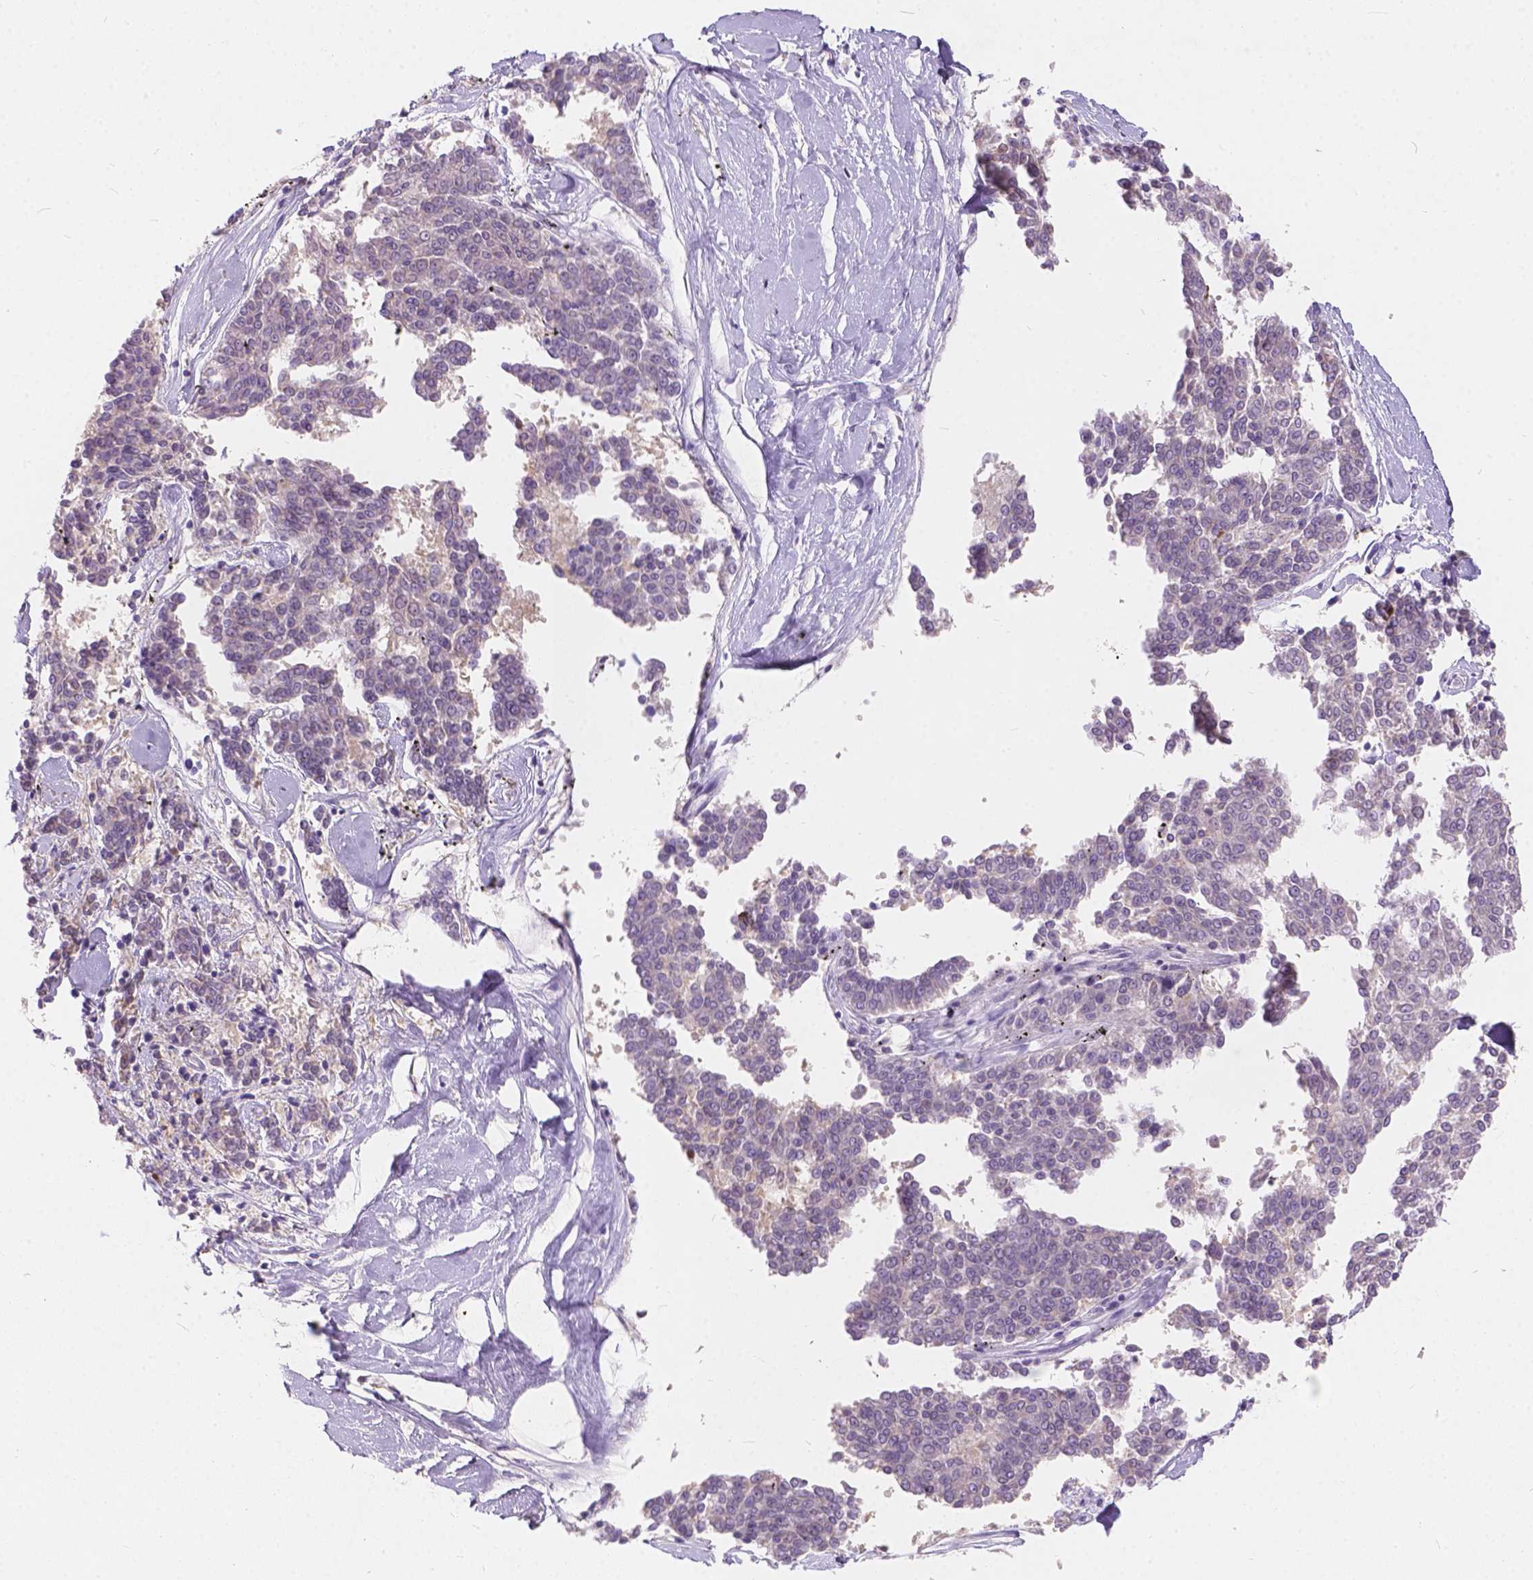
{"staining": {"intensity": "negative", "quantity": "none", "location": "none"}, "tissue": "melanoma", "cell_type": "Tumor cells", "image_type": "cancer", "snomed": [{"axis": "morphology", "description": "Malignant melanoma, NOS"}, {"axis": "topography", "description": "Skin"}], "caption": "This photomicrograph is of malignant melanoma stained with immunohistochemistry (IHC) to label a protein in brown with the nuclei are counter-stained blue. There is no staining in tumor cells. The staining was performed using DAB to visualize the protein expression in brown, while the nuclei were stained in blue with hematoxylin (Magnification: 20x).", "gene": "PEX11G", "patient": {"sex": "female", "age": 72}}